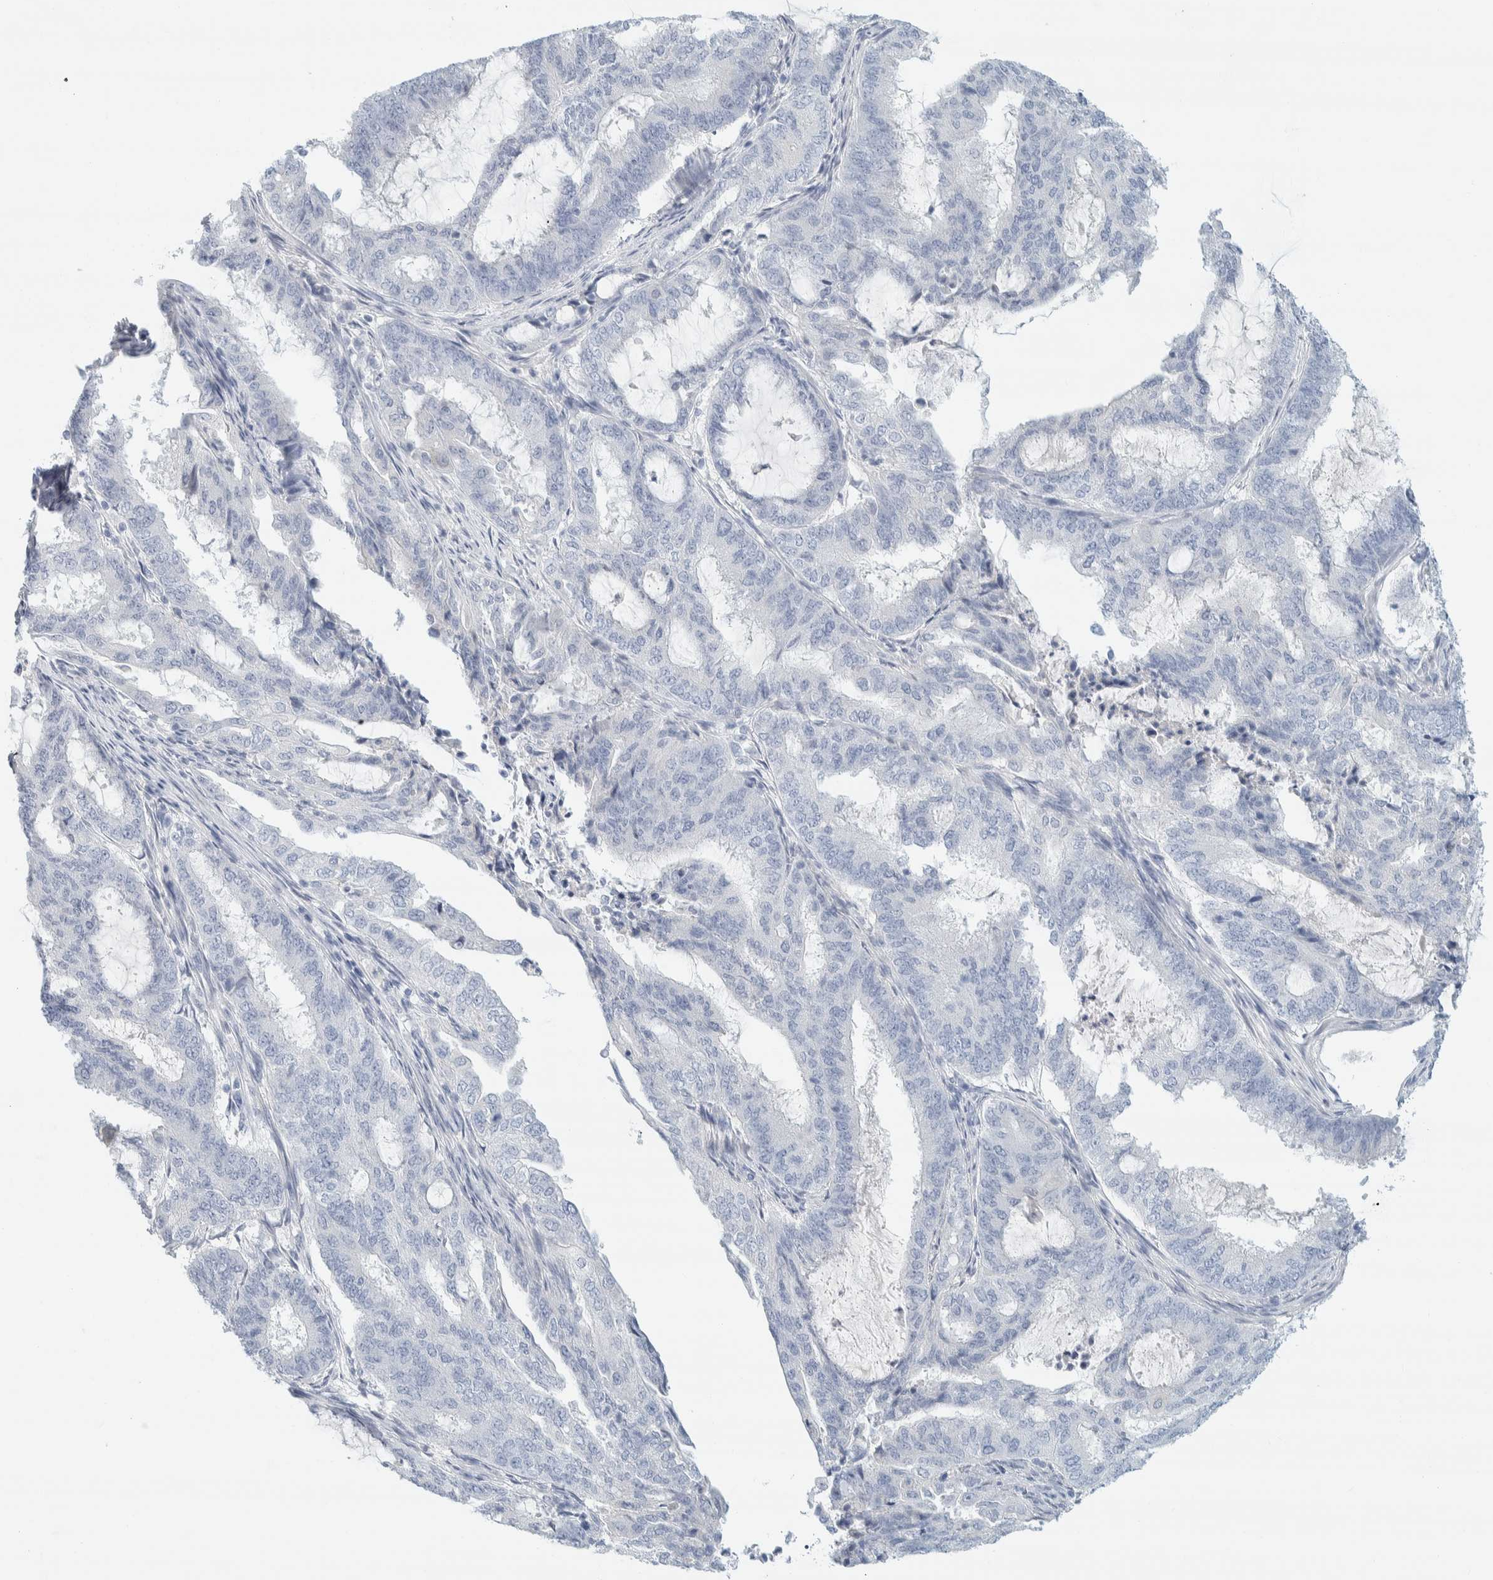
{"staining": {"intensity": "negative", "quantity": "none", "location": "none"}, "tissue": "endometrial cancer", "cell_type": "Tumor cells", "image_type": "cancer", "snomed": [{"axis": "morphology", "description": "Adenocarcinoma, NOS"}, {"axis": "topography", "description": "Endometrium"}], "caption": "Immunohistochemistry (IHC) image of endometrial cancer (adenocarcinoma) stained for a protein (brown), which reveals no staining in tumor cells. Brightfield microscopy of immunohistochemistry stained with DAB (brown) and hematoxylin (blue), captured at high magnification.", "gene": "ALOX12B", "patient": {"sex": "female", "age": 51}}